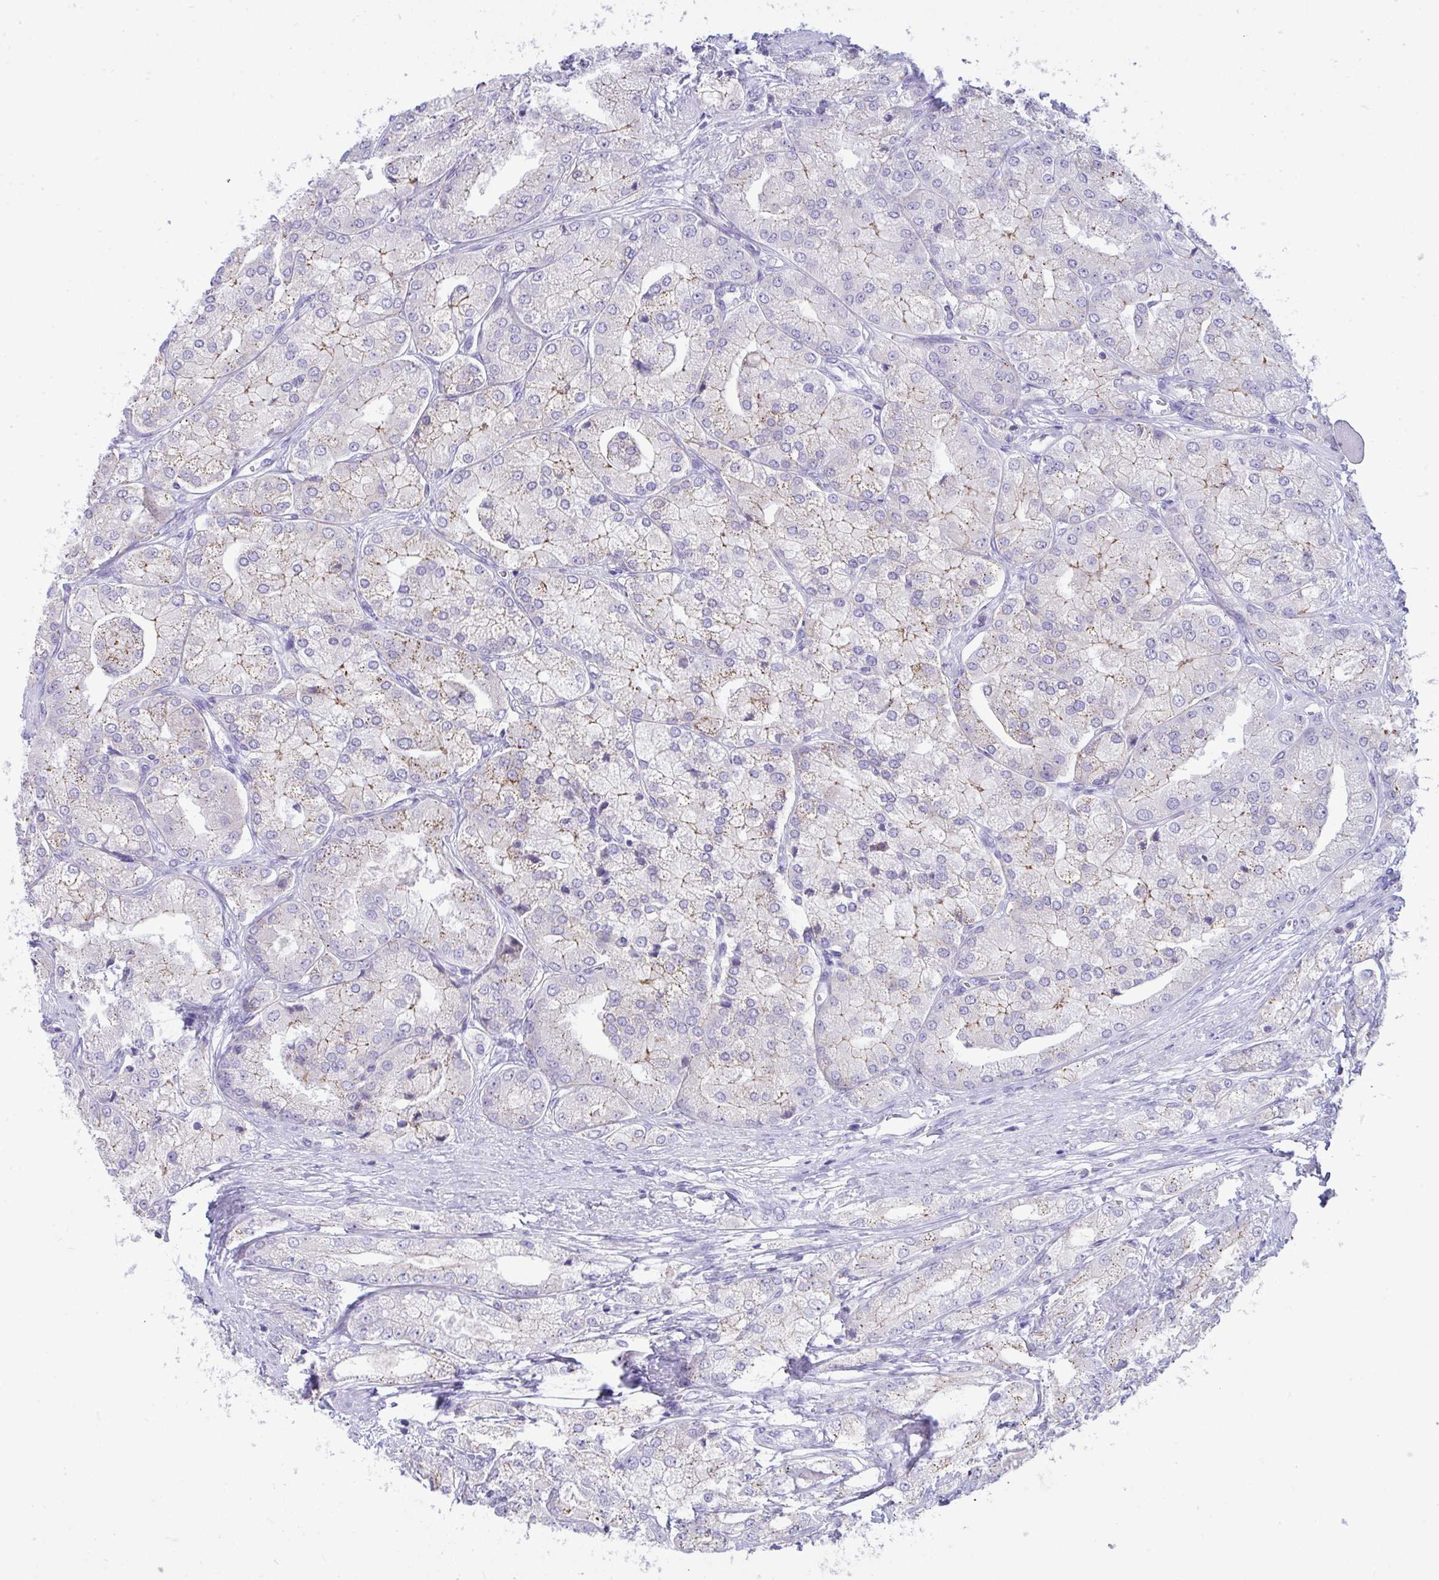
{"staining": {"intensity": "weak", "quantity": "<25%", "location": "cytoplasmic/membranous"}, "tissue": "prostate cancer", "cell_type": "Tumor cells", "image_type": "cancer", "snomed": [{"axis": "morphology", "description": "Adenocarcinoma, High grade"}, {"axis": "topography", "description": "Prostate"}], "caption": "Immunohistochemical staining of prostate cancer (adenocarcinoma (high-grade)) displays no significant positivity in tumor cells.", "gene": "GLB1L2", "patient": {"sex": "male", "age": 61}}